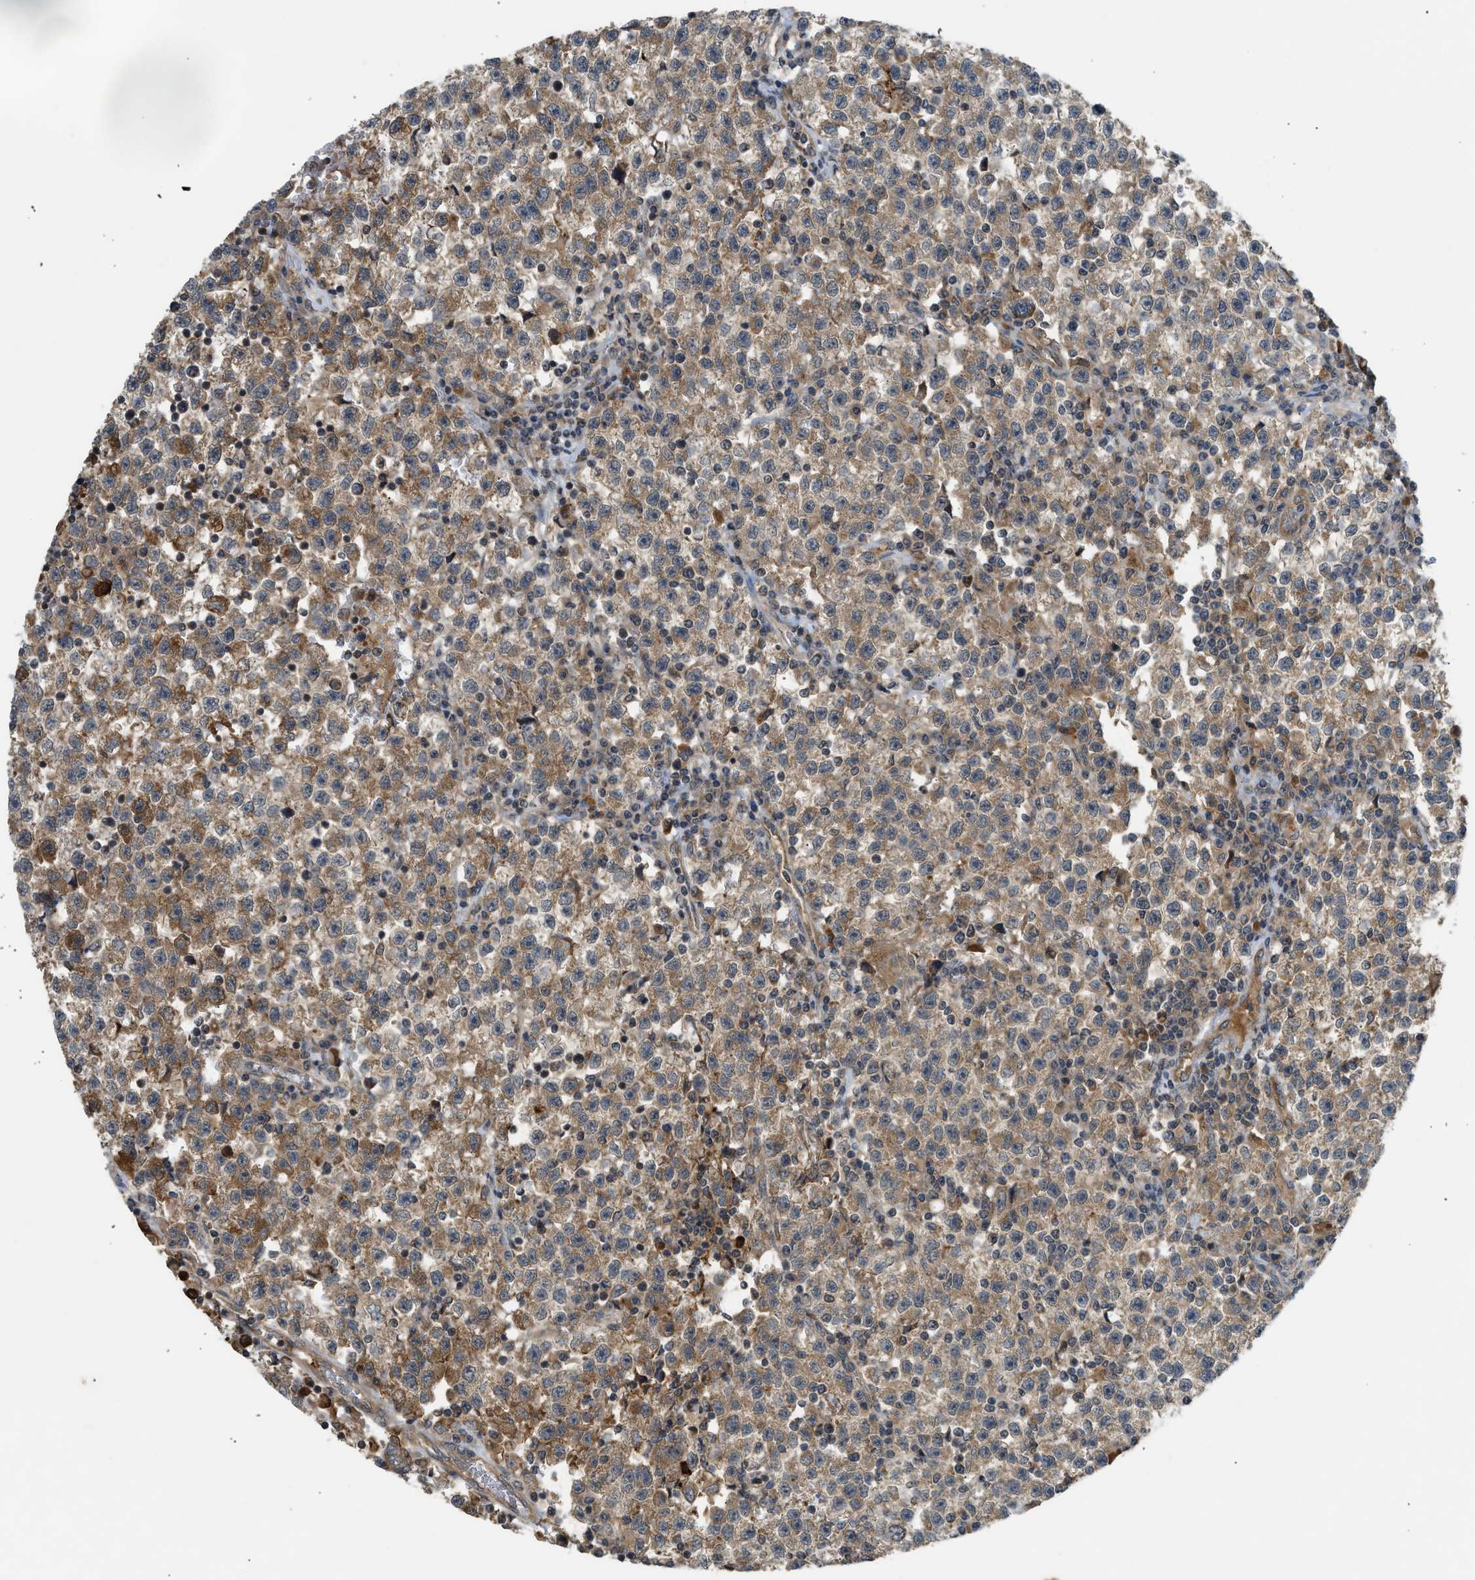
{"staining": {"intensity": "moderate", "quantity": ">75%", "location": "cytoplasmic/membranous"}, "tissue": "testis cancer", "cell_type": "Tumor cells", "image_type": "cancer", "snomed": [{"axis": "morphology", "description": "Seminoma, NOS"}, {"axis": "topography", "description": "Testis"}], "caption": "IHC (DAB (3,3'-diaminobenzidine)) staining of testis cancer displays moderate cytoplasmic/membranous protein staining in approximately >75% of tumor cells. (Stains: DAB in brown, nuclei in blue, Microscopy: brightfield microscopy at high magnification).", "gene": "ADCY8", "patient": {"sex": "male", "age": 22}}